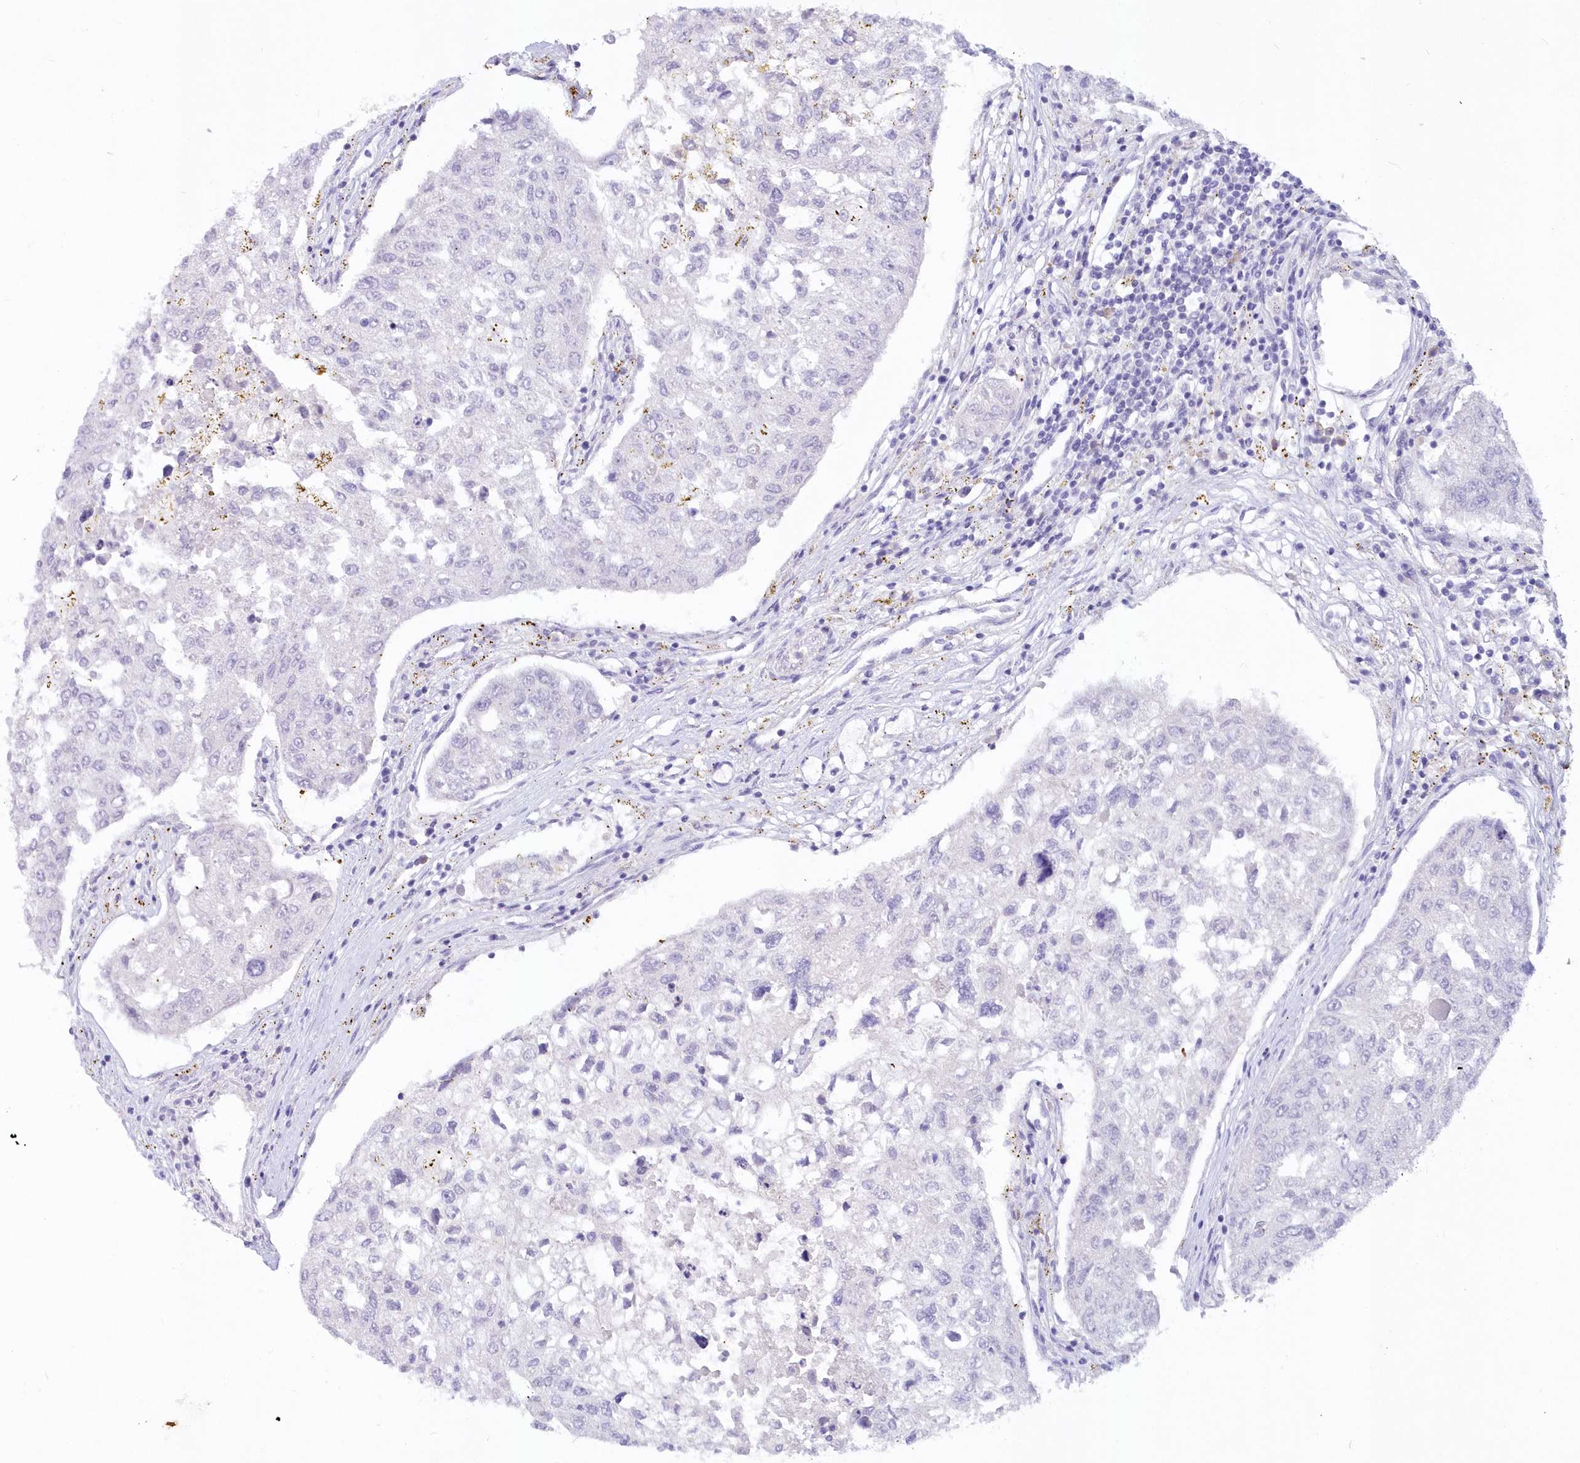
{"staining": {"intensity": "negative", "quantity": "none", "location": "none"}, "tissue": "urothelial cancer", "cell_type": "Tumor cells", "image_type": "cancer", "snomed": [{"axis": "morphology", "description": "Urothelial carcinoma, High grade"}, {"axis": "topography", "description": "Lymph node"}, {"axis": "topography", "description": "Urinary bladder"}], "caption": "Immunohistochemical staining of human urothelial cancer exhibits no significant positivity in tumor cells.", "gene": "SNED1", "patient": {"sex": "male", "age": 51}}